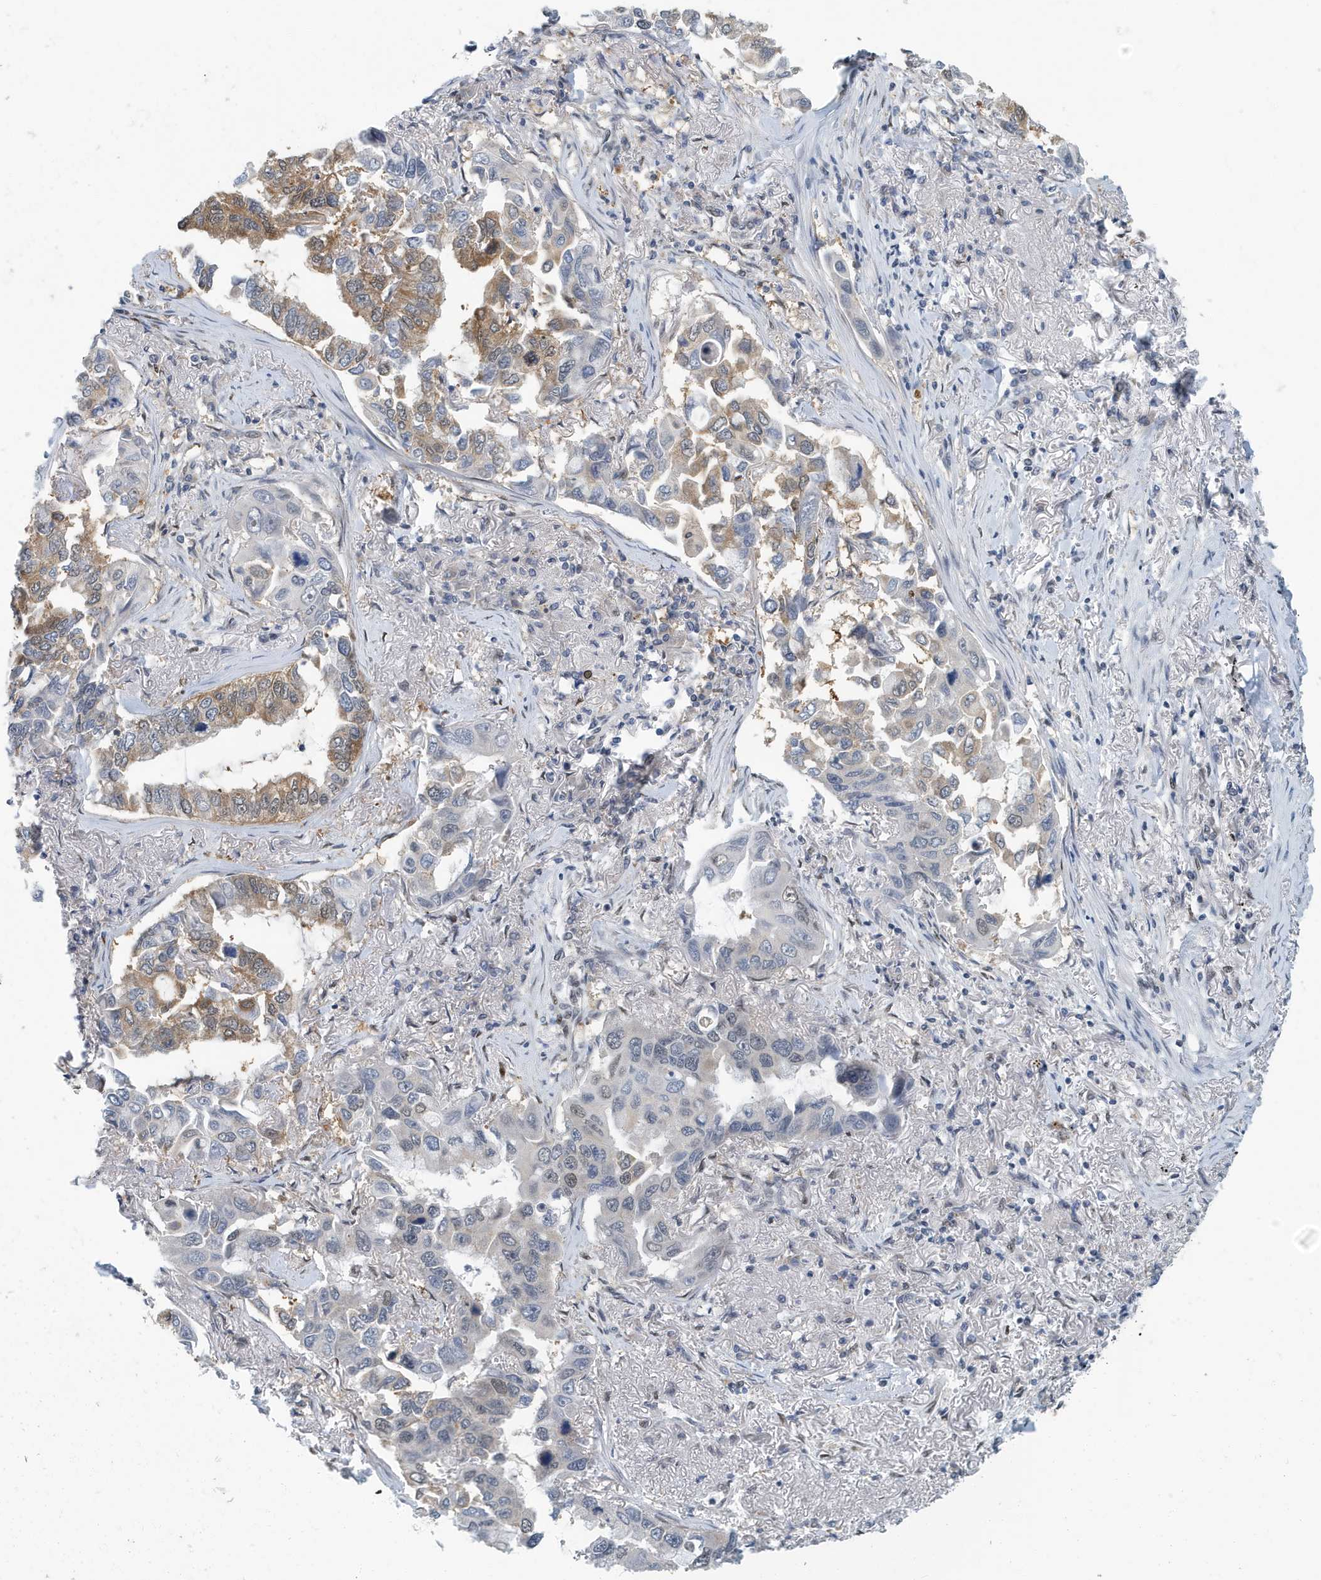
{"staining": {"intensity": "moderate", "quantity": "<25%", "location": "cytoplasmic/membranous"}, "tissue": "lung cancer", "cell_type": "Tumor cells", "image_type": "cancer", "snomed": [{"axis": "morphology", "description": "Adenocarcinoma, NOS"}, {"axis": "topography", "description": "Lung"}], "caption": "IHC histopathology image of human lung cancer (adenocarcinoma) stained for a protein (brown), which displays low levels of moderate cytoplasmic/membranous expression in about <25% of tumor cells.", "gene": "KIF15", "patient": {"sex": "male", "age": 64}}